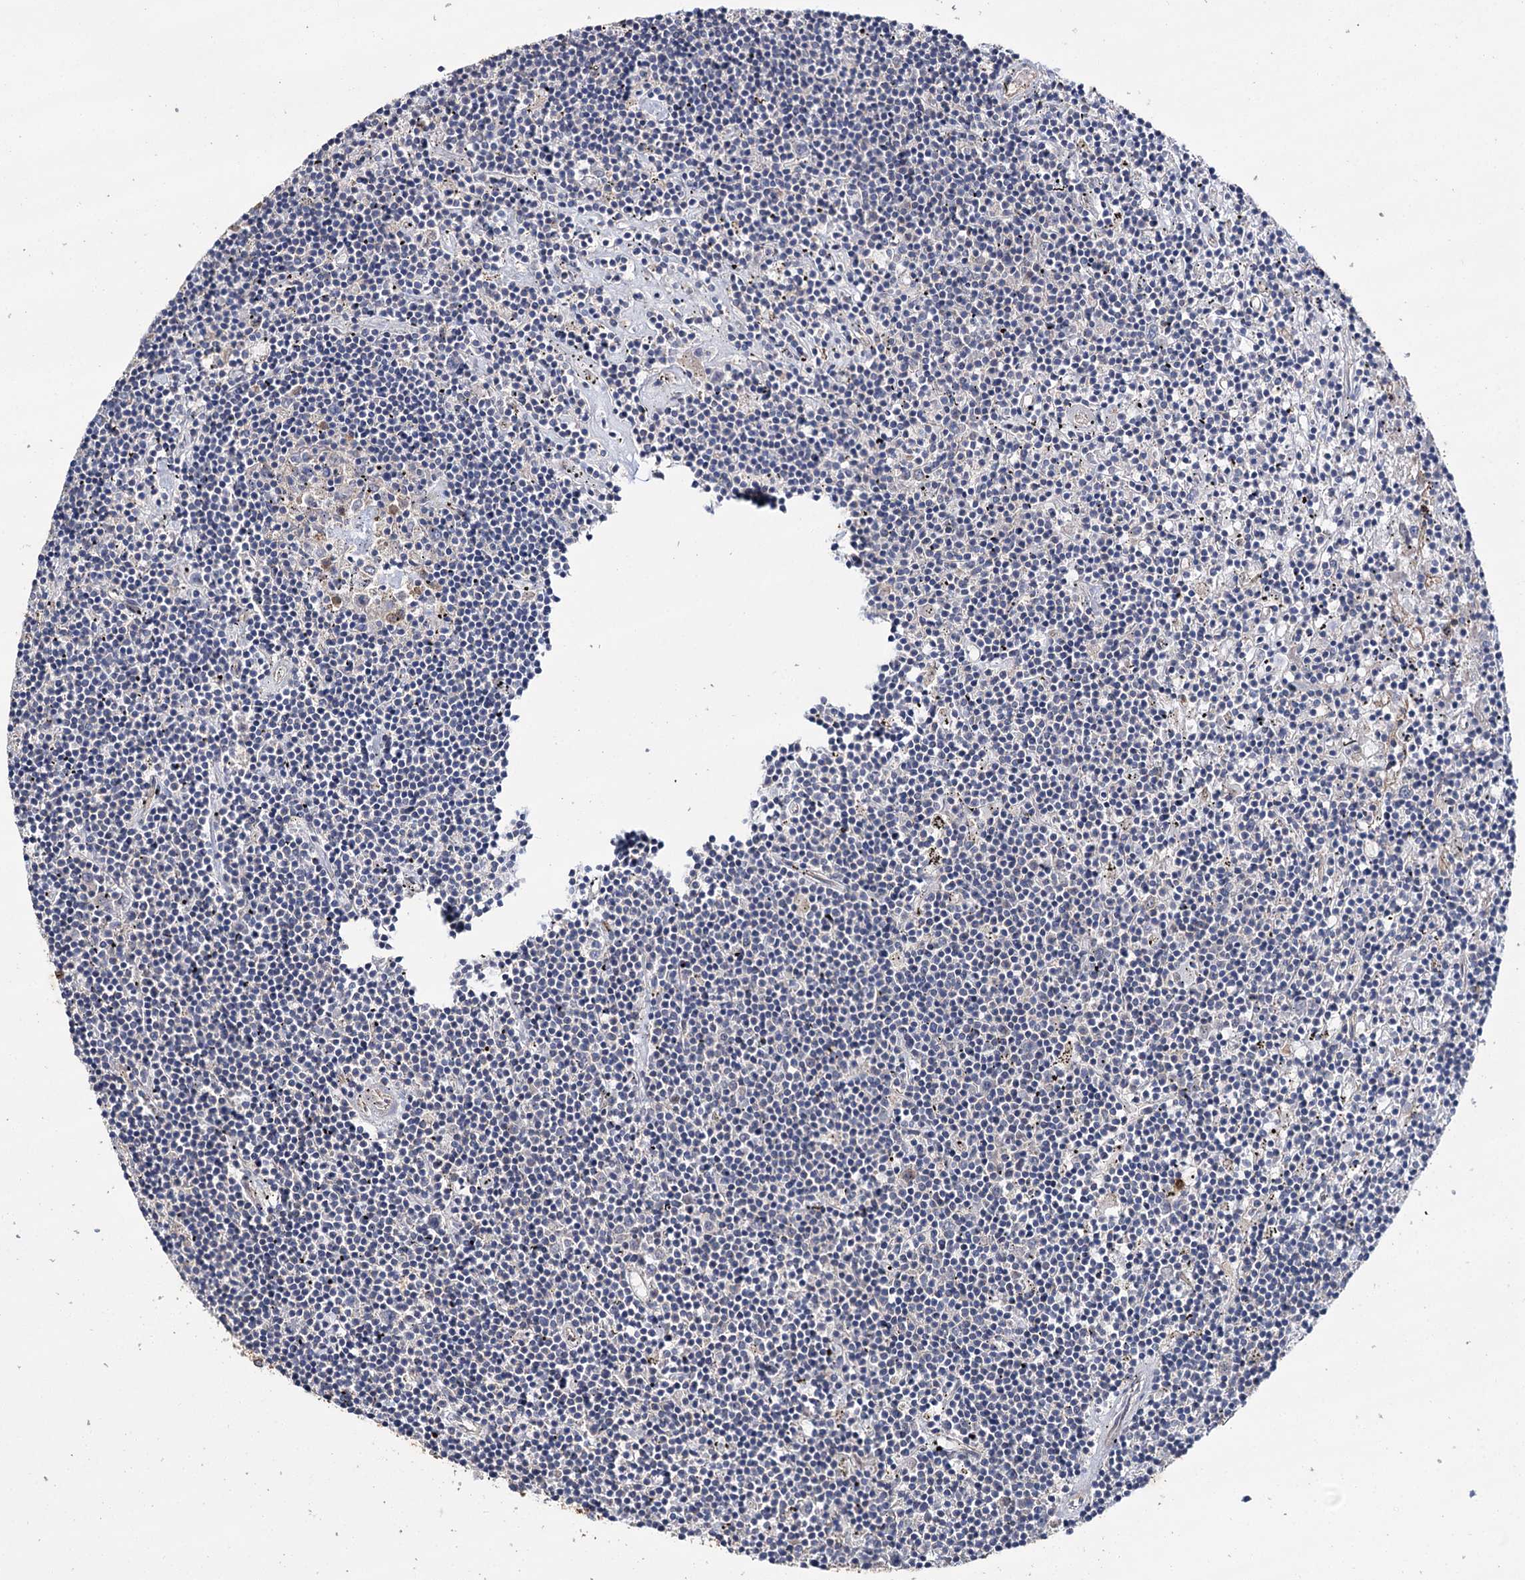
{"staining": {"intensity": "negative", "quantity": "none", "location": "none"}, "tissue": "lymphoma", "cell_type": "Tumor cells", "image_type": "cancer", "snomed": [{"axis": "morphology", "description": "Malignant lymphoma, non-Hodgkin's type, Low grade"}, {"axis": "topography", "description": "Spleen"}], "caption": "This photomicrograph is of lymphoma stained with immunohistochemistry to label a protein in brown with the nuclei are counter-stained blue. There is no expression in tumor cells.", "gene": "SPATS2", "patient": {"sex": "male", "age": 76}}